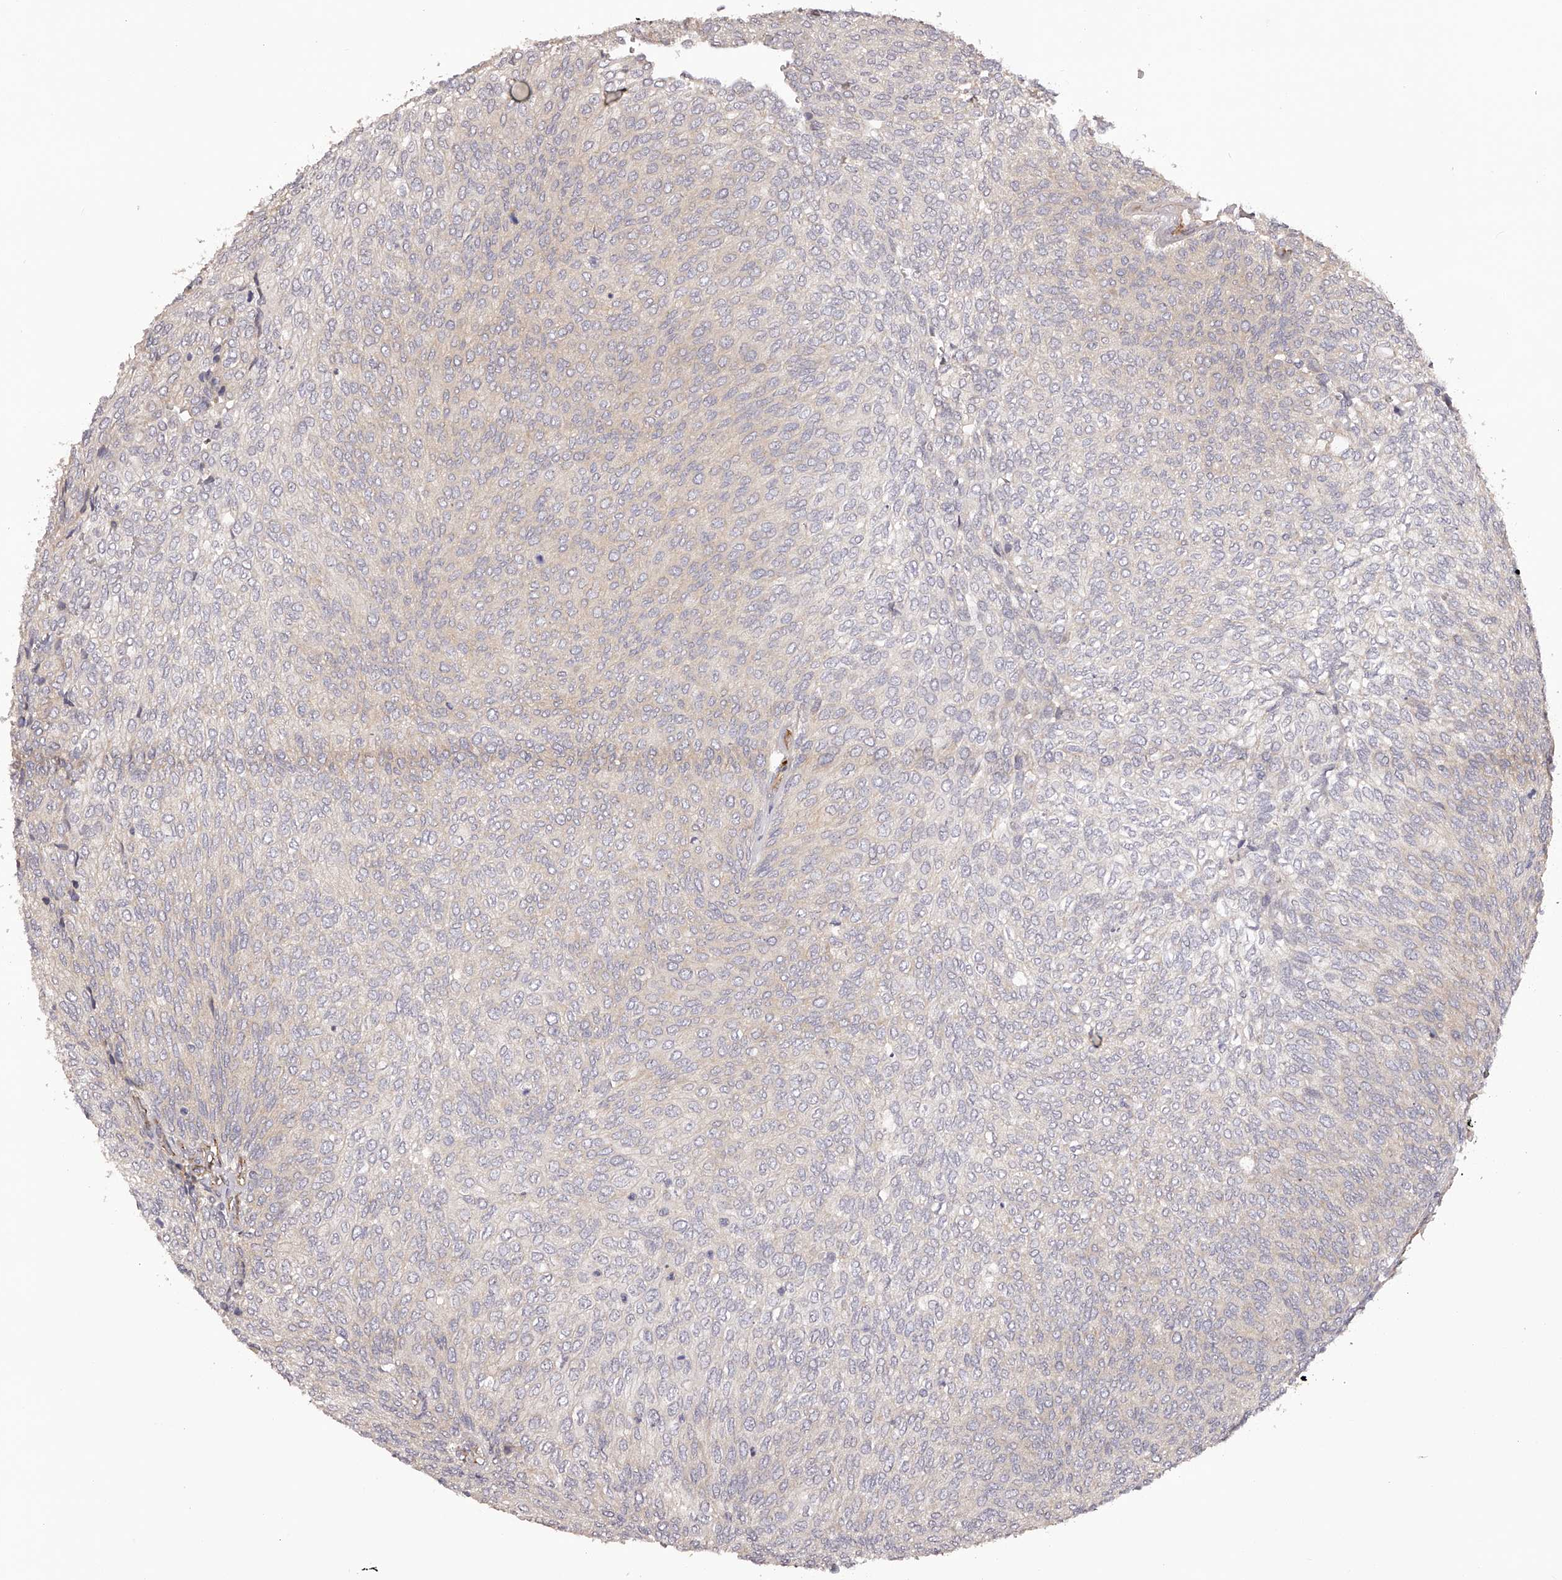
{"staining": {"intensity": "weak", "quantity": "<25%", "location": "cytoplasmic/membranous"}, "tissue": "urothelial cancer", "cell_type": "Tumor cells", "image_type": "cancer", "snomed": [{"axis": "morphology", "description": "Urothelial carcinoma, Low grade"}, {"axis": "topography", "description": "Urinary bladder"}], "caption": "This is an IHC image of human low-grade urothelial carcinoma. There is no positivity in tumor cells.", "gene": "LTV1", "patient": {"sex": "female", "age": 79}}